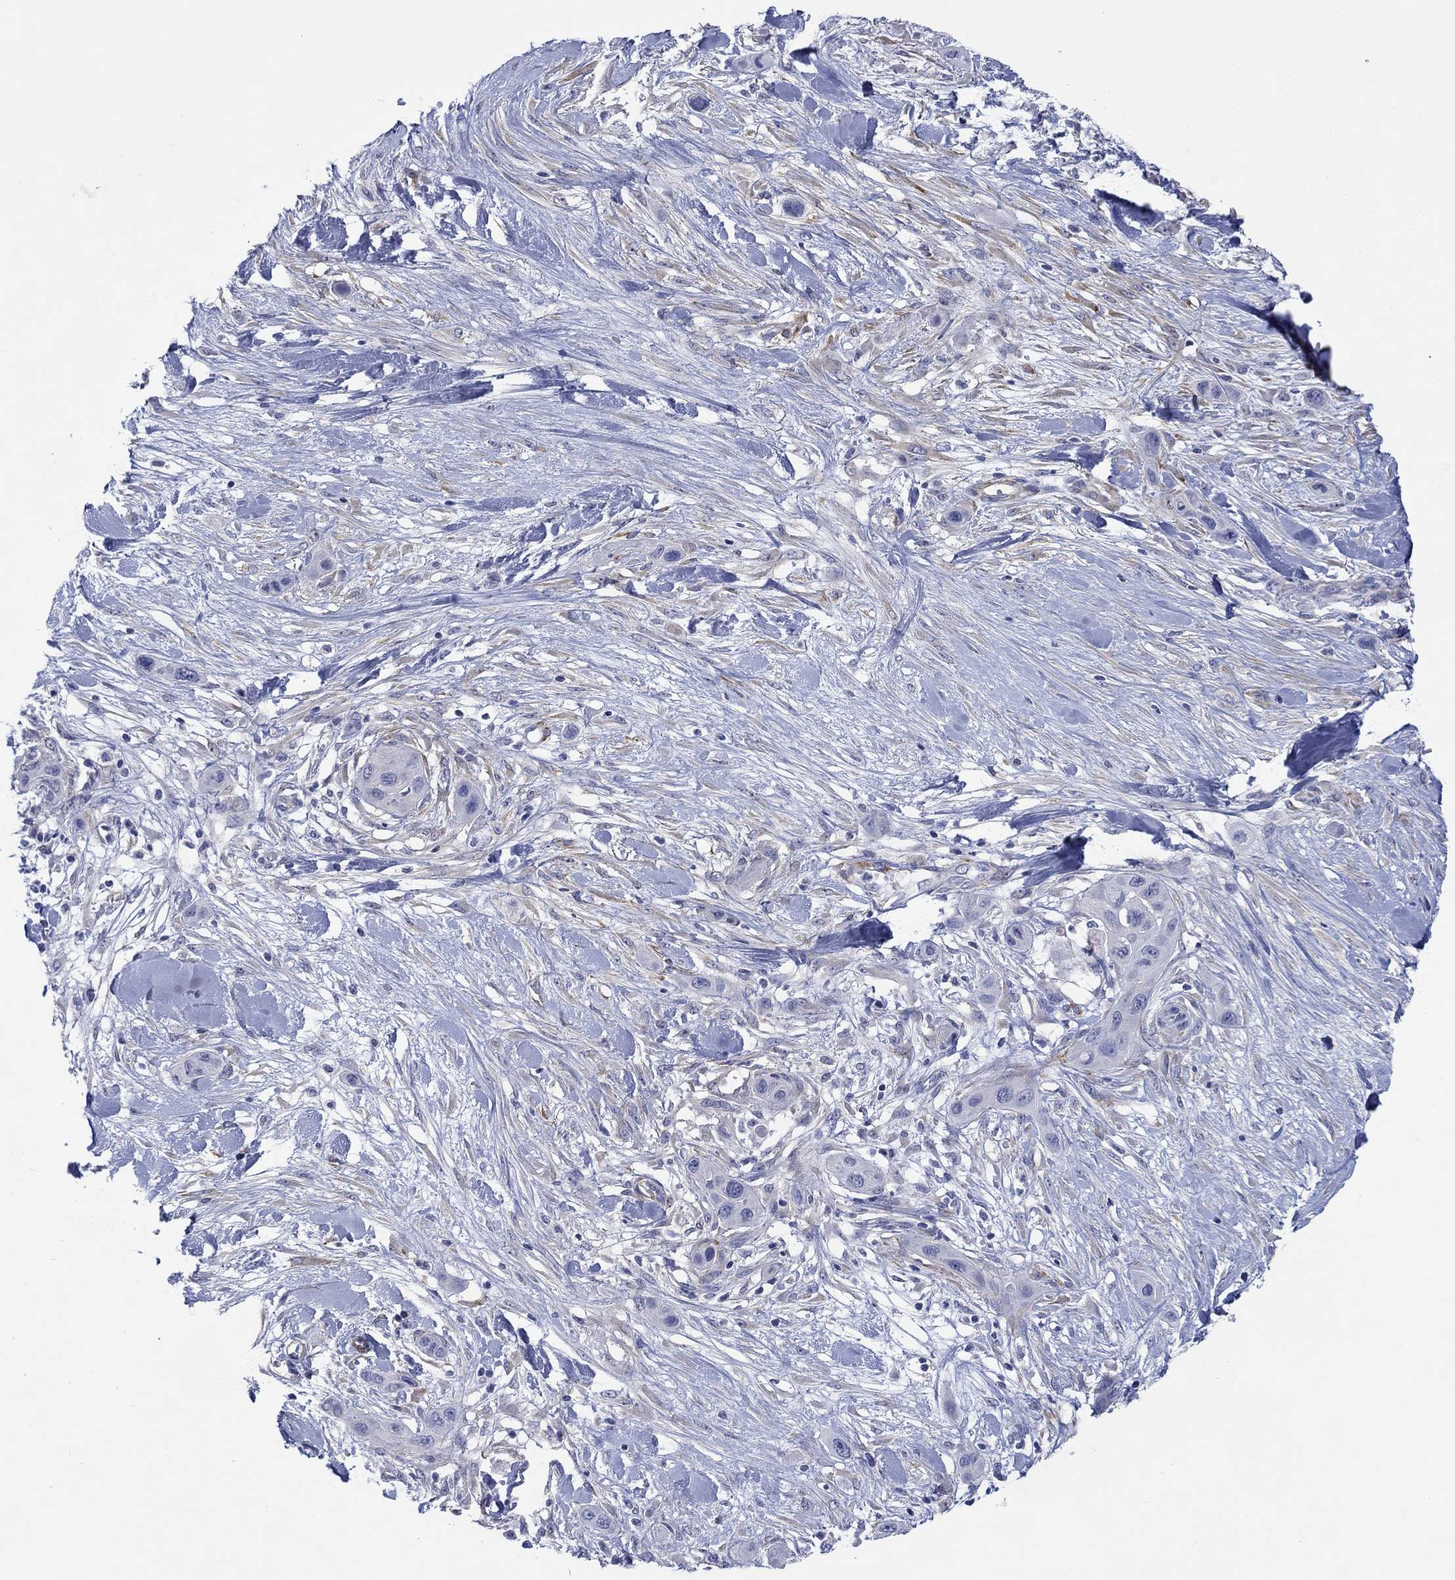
{"staining": {"intensity": "negative", "quantity": "none", "location": "none"}, "tissue": "skin cancer", "cell_type": "Tumor cells", "image_type": "cancer", "snomed": [{"axis": "morphology", "description": "Squamous cell carcinoma, NOS"}, {"axis": "topography", "description": "Skin"}], "caption": "Skin cancer (squamous cell carcinoma) stained for a protein using immunohistochemistry demonstrates no staining tumor cells.", "gene": "PTPRZ1", "patient": {"sex": "male", "age": 79}}